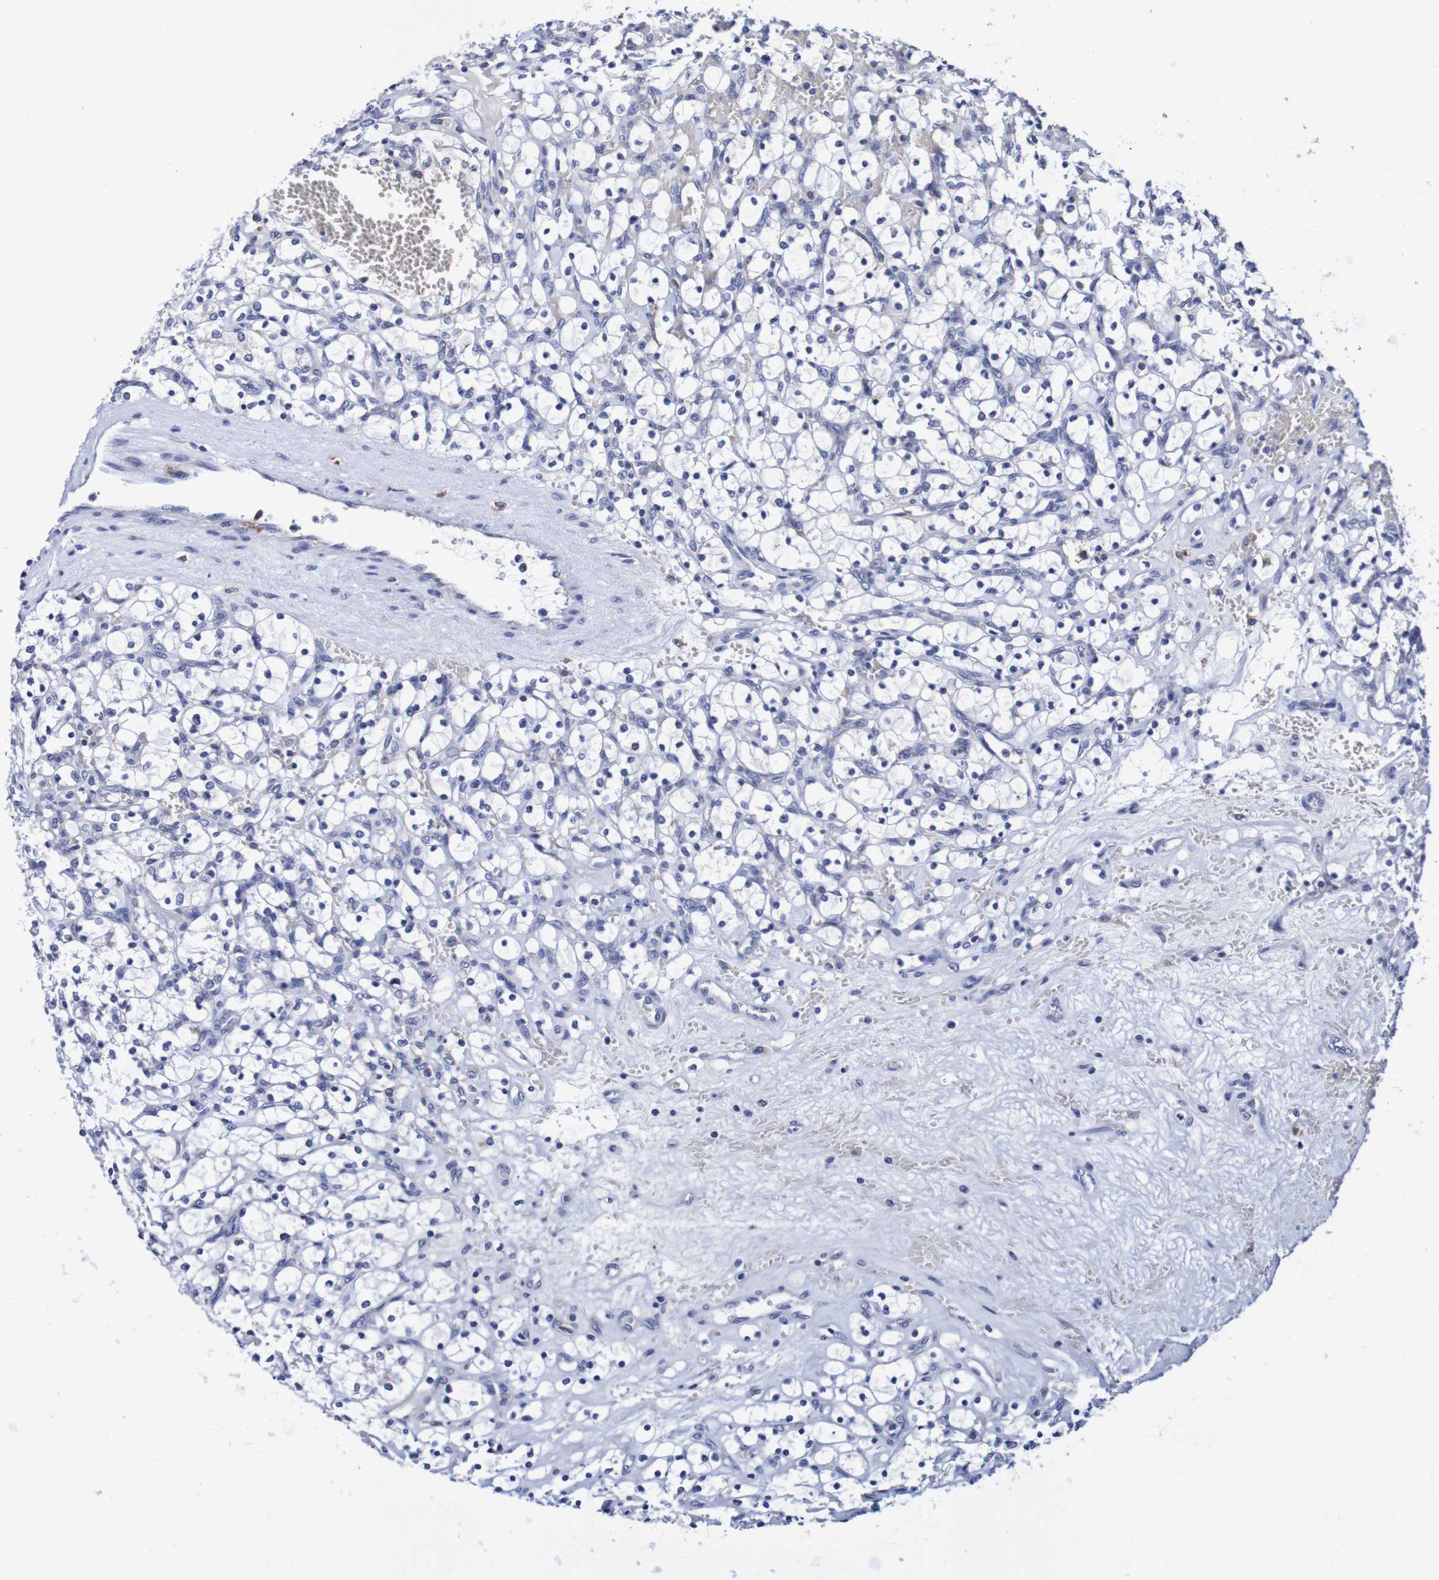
{"staining": {"intensity": "negative", "quantity": "none", "location": "none"}, "tissue": "renal cancer", "cell_type": "Tumor cells", "image_type": "cancer", "snomed": [{"axis": "morphology", "description": "Adenocarcinoma, NOS"}, {"axis": "topography", "description": "Kidney"}], "caption": "Immunohistochemistry micrograph of human adenocarcinoma (renal) stained for a protein (brown), which shows no expression in tumor cells.", "gene": "SEZ6", "patient": {"sex": "female", "age": 69}}